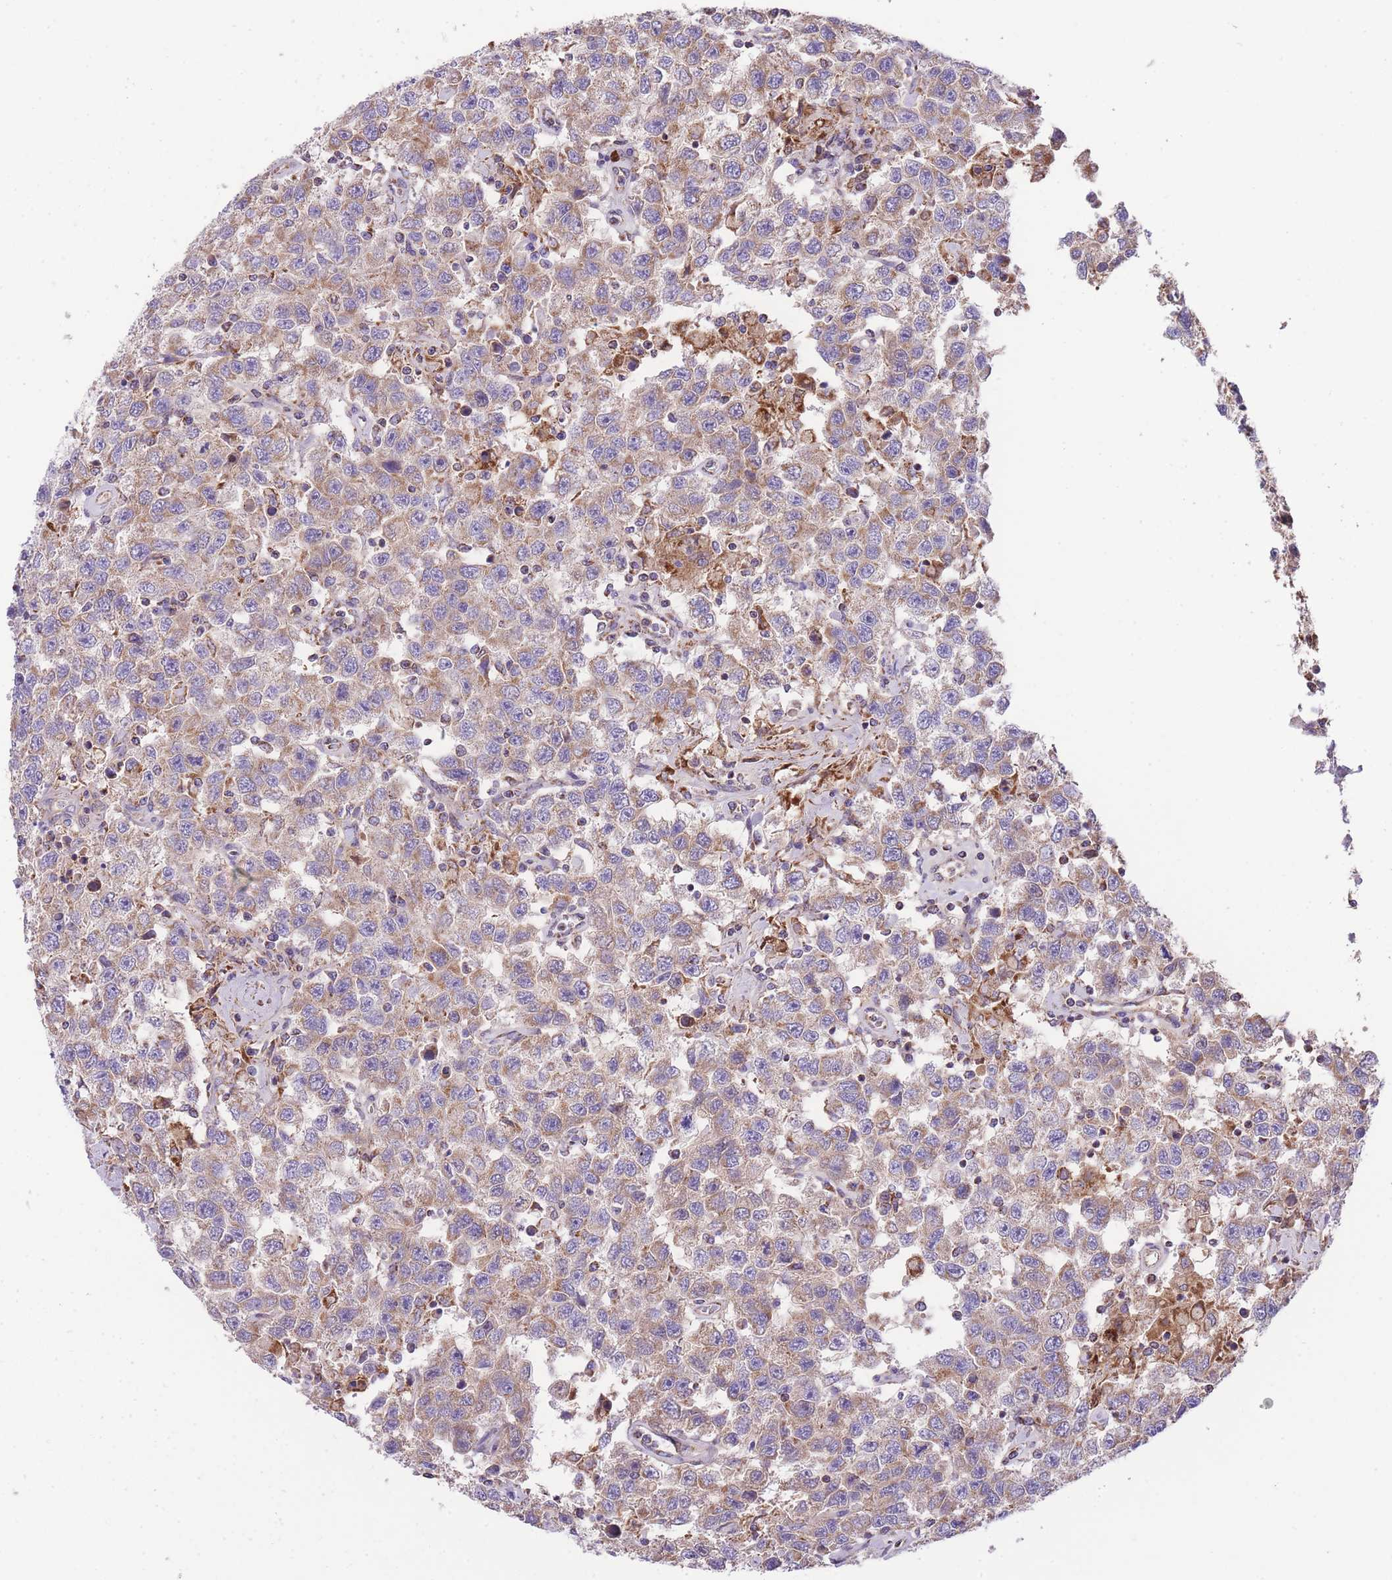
{"staining": {"intensity": "moderate", "quantity": "25%-75%", "location": "cytoplasmic/membranous"}, "tissue": "testis cancer", "cell_type": "Tumor cells", "image_type": "cancer", "snomed": [{"axis": "morphology", "description": "Seminoma, NOS"}, {"axis": "topography", "description": "Testis"}], "caption": "Approximately 25%-75% of tumor cells in seminoma (testis) exhibit moderate cytoplasmic/membranous protein positivity as visualized by brown immunohistochemical staining.", "gene": "ST3GAL3", "patient": {"sex": "male", "age": 41}}